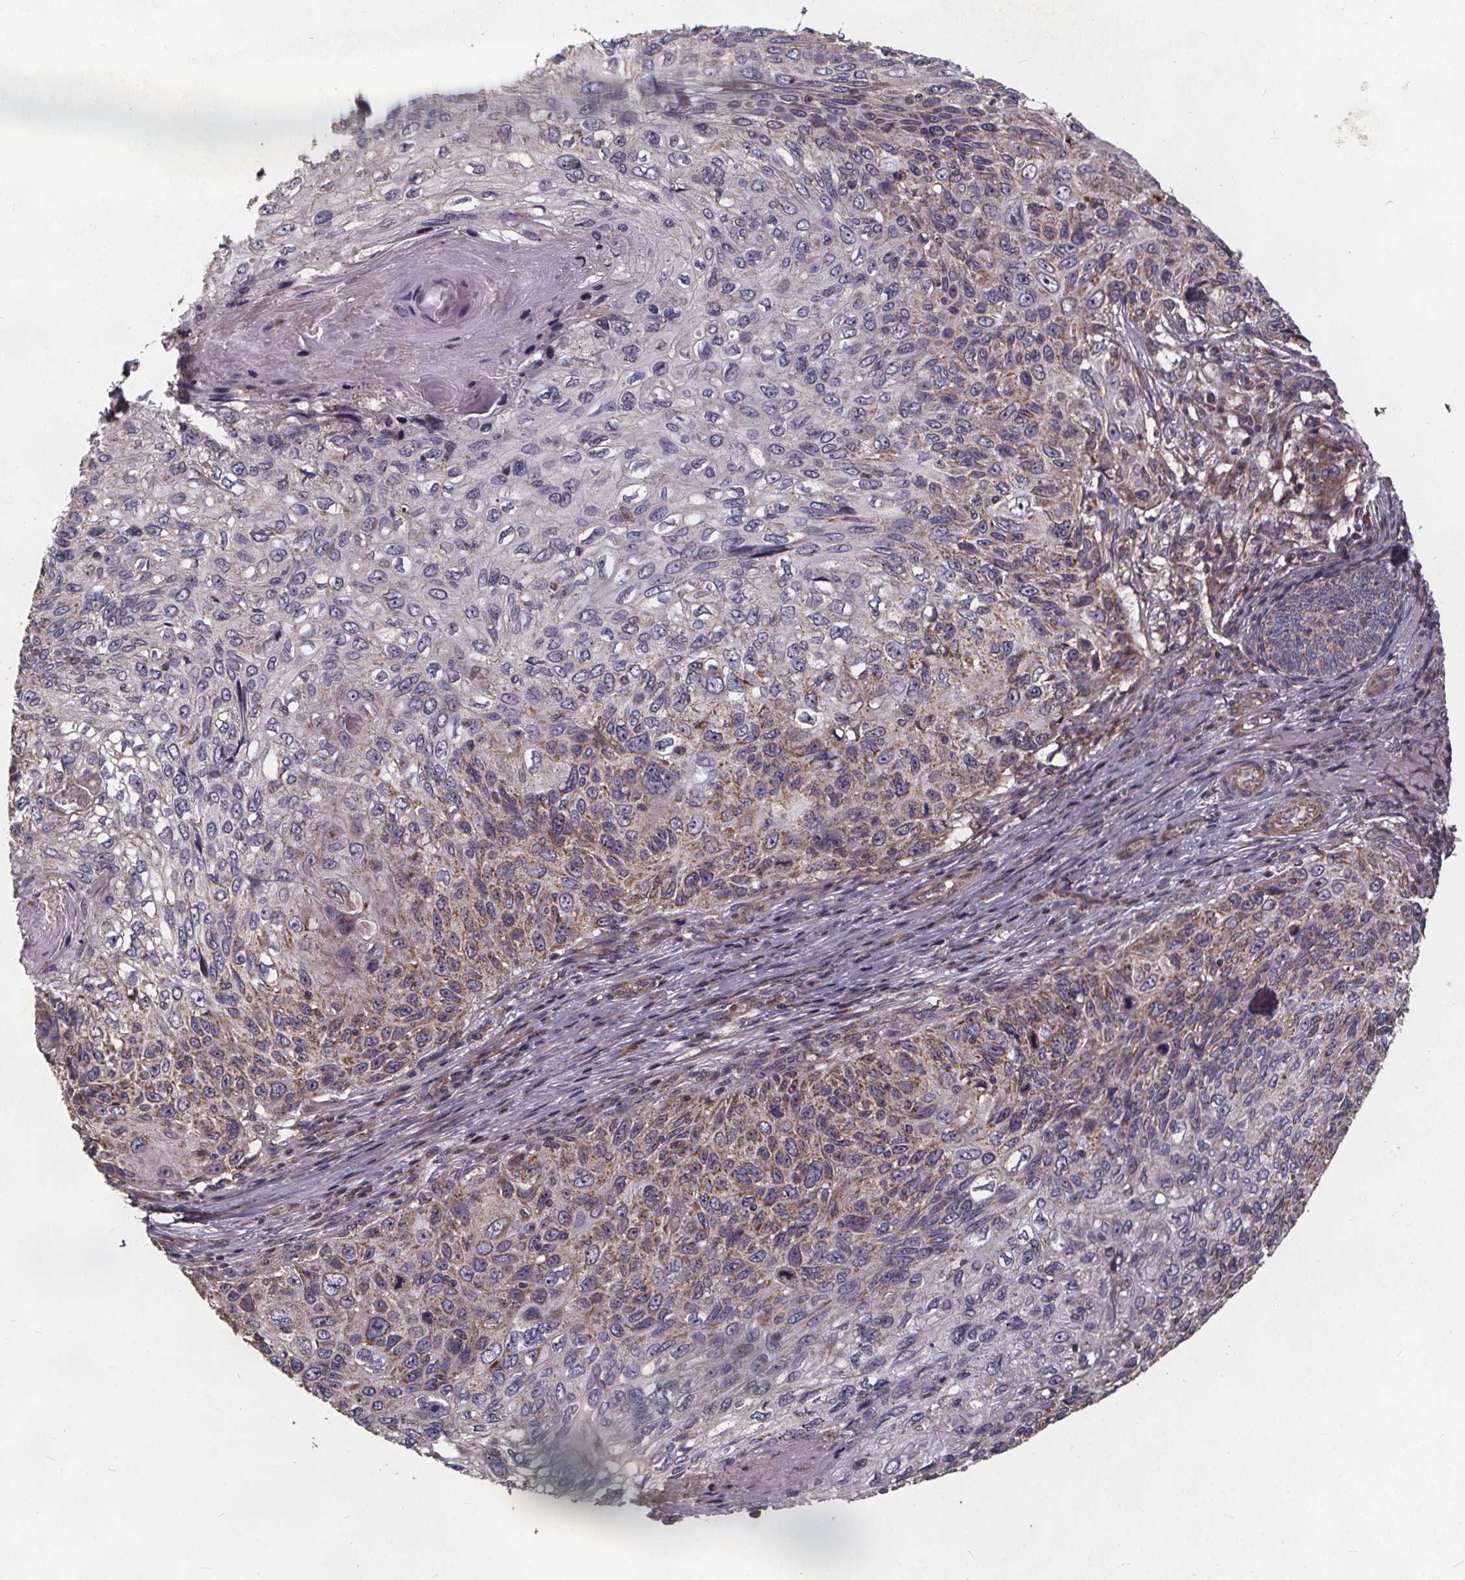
{"staining": {"intensity": "moderate", "quantity": "<25%", "location": "cytoplasmic/membranous"}, "tissue": "skin cancer", "cell_type": "Tumor cells", "image_type": "cancer", "snomed": [{"axis": "morphology", "description": "Squamous cell carcinoma, NOS"}, {"axis": "topography", "description": "Skin"}], "caption": "This histopathology image exhibits skin cancer (squamous cell carcinoma) stained with immunohistochemistry to label a protein in brown. The cytoplasmic/membranous of tumor cells show moderate positivity for the protein. Nuclei are counter-stained blue.", "gene": "YME1L1", "patient": {"sex": "male", "age": 92}}